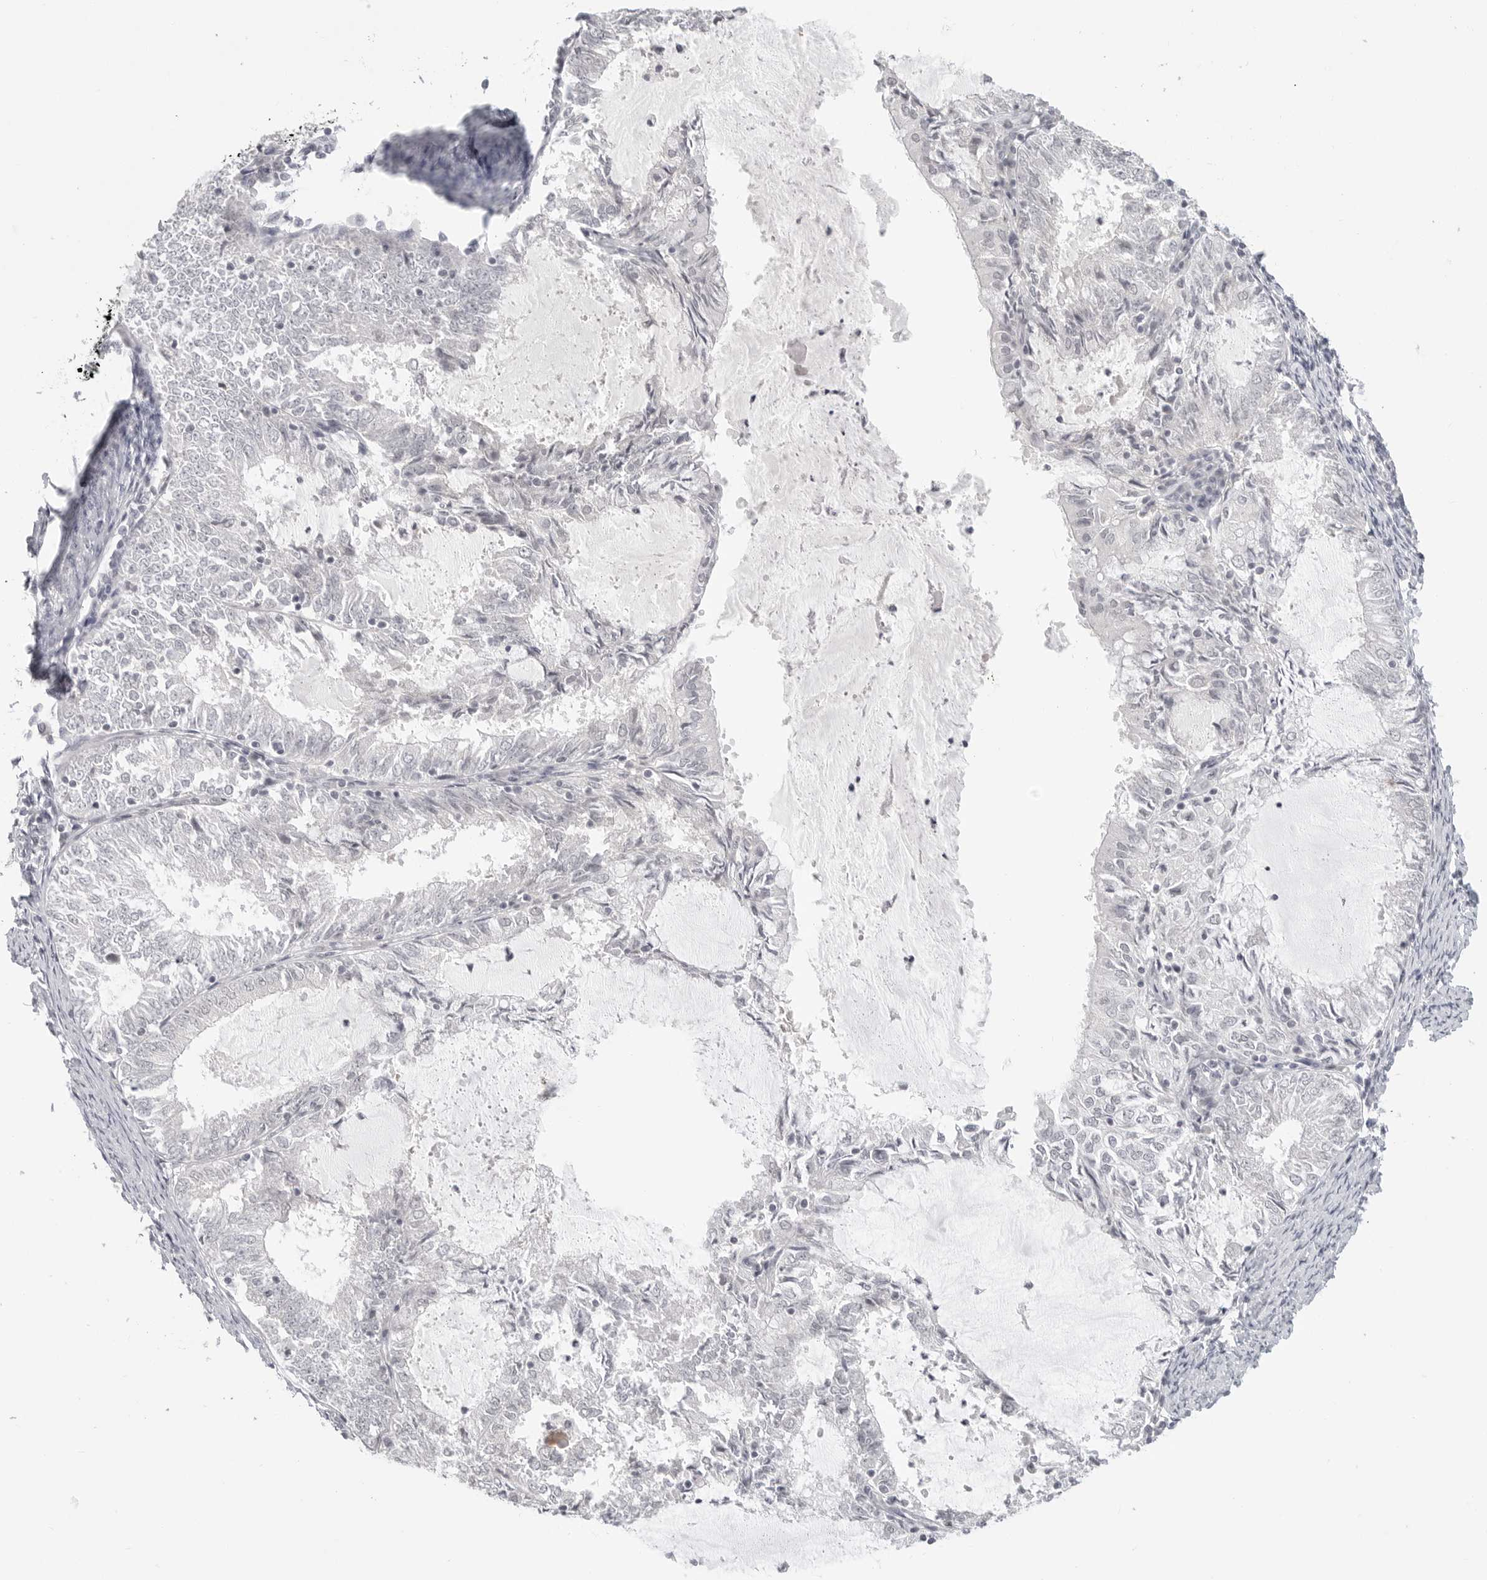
{"staining": {"intensity": "negative", "quantity": "none", "location": "none"}, "tissue": "endometrial cancer", "cell_type": "Tumor cells", "image_type": "cancer", "snomed": [{"axis": "morphology", "description": "Adenocarcinoma, NOS"}, {"axis": "topography", "description": "Endometrium"}], "caption": "Tumor cells are negative for brown protein staining in endometrial cancer (adenocarcinoma).", "gene": "KLK11", "patient": {"sex": "female", "age": 57}}